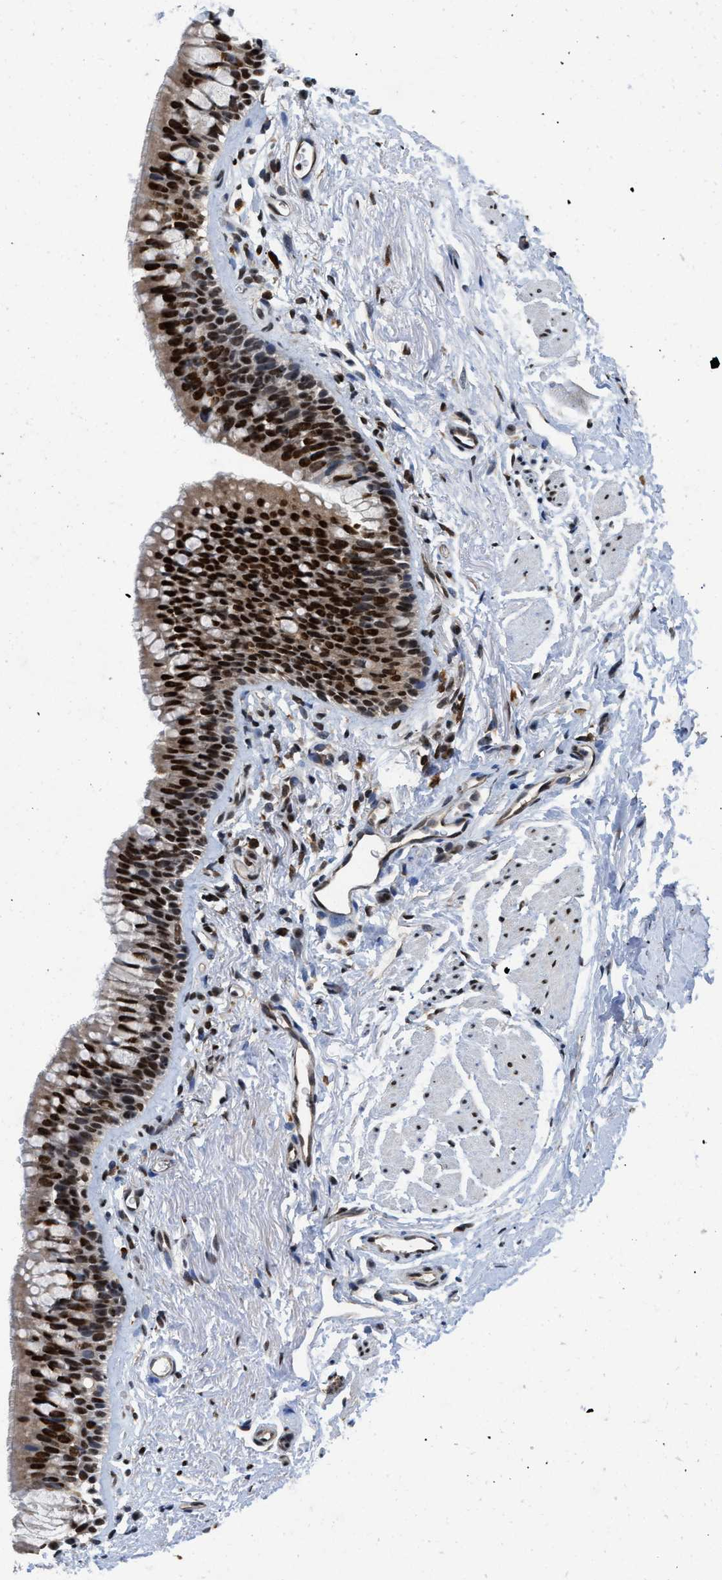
{"staining": {"intensity": "moderate", "quantity": "25%-75%", "location": "nuclear"}, "tissue": "adipose tissue", "cell_type": "Adipocytes", "image_type": "normal", "snomed": [{"axis": "morphology", "description": "Normal tissue, NOS"}, {"axis": "topography", "description": "Cartilage tissue"}, {"axis": "topography", "description": "Bronchus"}], "caption": "Brown immunohistochemical staining in normal adipose tissue displays moderate nuclear expression in about 25%-75% of adipocytes.", "gene": "SAFB", "patient": {"sex": "female", "age": 53}}